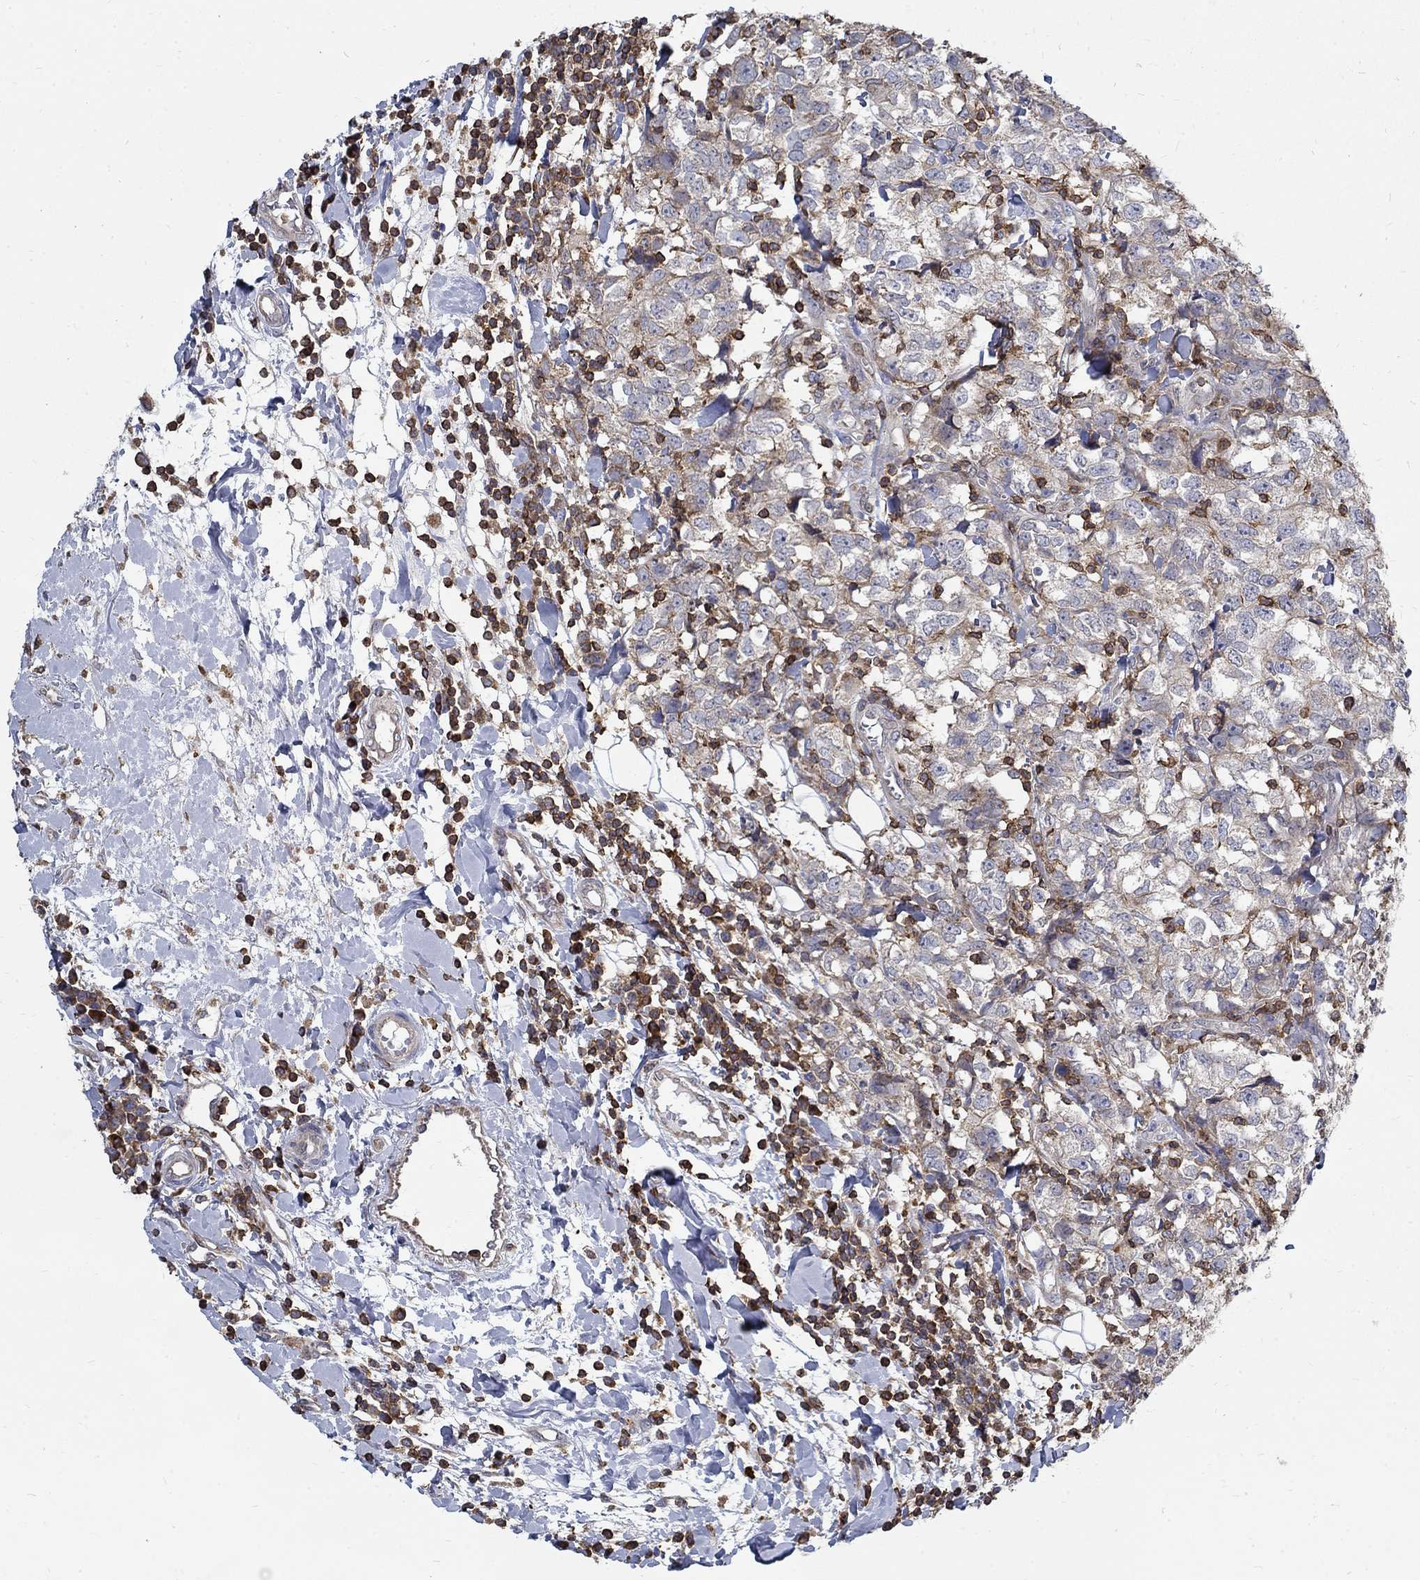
{"staining": {"intensity": "negative", "quantity": "none", "location": "none"}, "tissue": "breast cancer", "cell_type": "Tumor cells", "image_type": "cancer", "snomed": [{"axis": "morphology", "description": "Duct carcinoma"}, {"axis": "topography", "description": "Breast"}], "caption": "DAB (3,3'-diaminobenzidine) immunohistochemical staining of breast cancer (intraductal carcinoma) shows no significant positivity in tumor cells. The staining was performed using DAB to visualize the protein expression in brown, while the nuclei were stained in blue with hematoxylin (Magnification: 20x).", "gene": "AGAP2", "patient": {"sex": "female", "age": 30}}